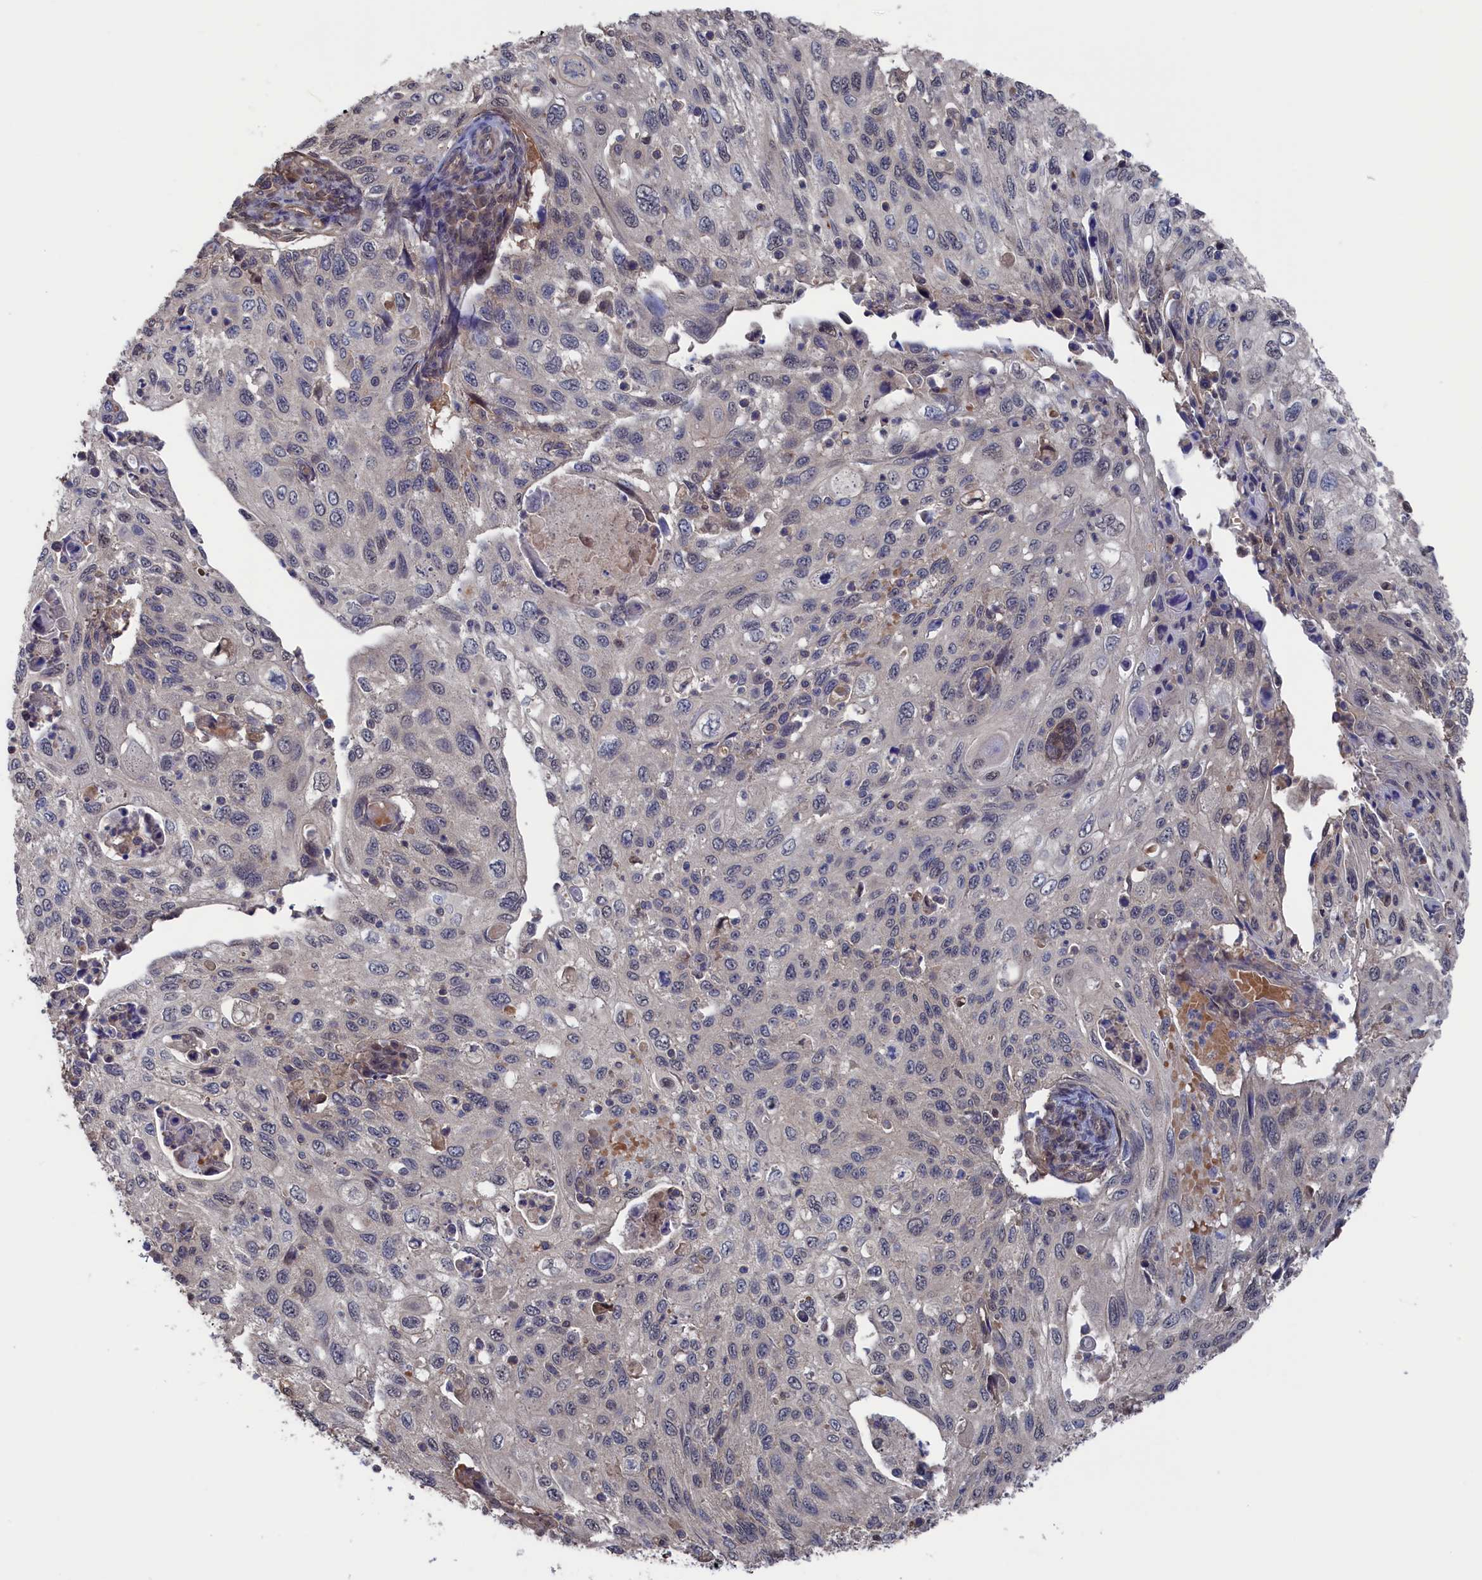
{"staining": {"intensity": "negative", "quantity": "none", "location": "none"}, "tissue": "cervical cancer", "cell_type": "Tumor cells", "image_type": "cancer", "snomed": [{"axis": "morphology", "description": "Squamous cell carcinoma, NOS"}, {"axis": "topography", "description": "Cervix"}], "caption": "Immunohistochemistry (IHC) of squamous cell carcinoma (cervical) shows no staining in tumor cells.", "gene": "NUTF2", "patient": {"sex": "female", "age": 70}}